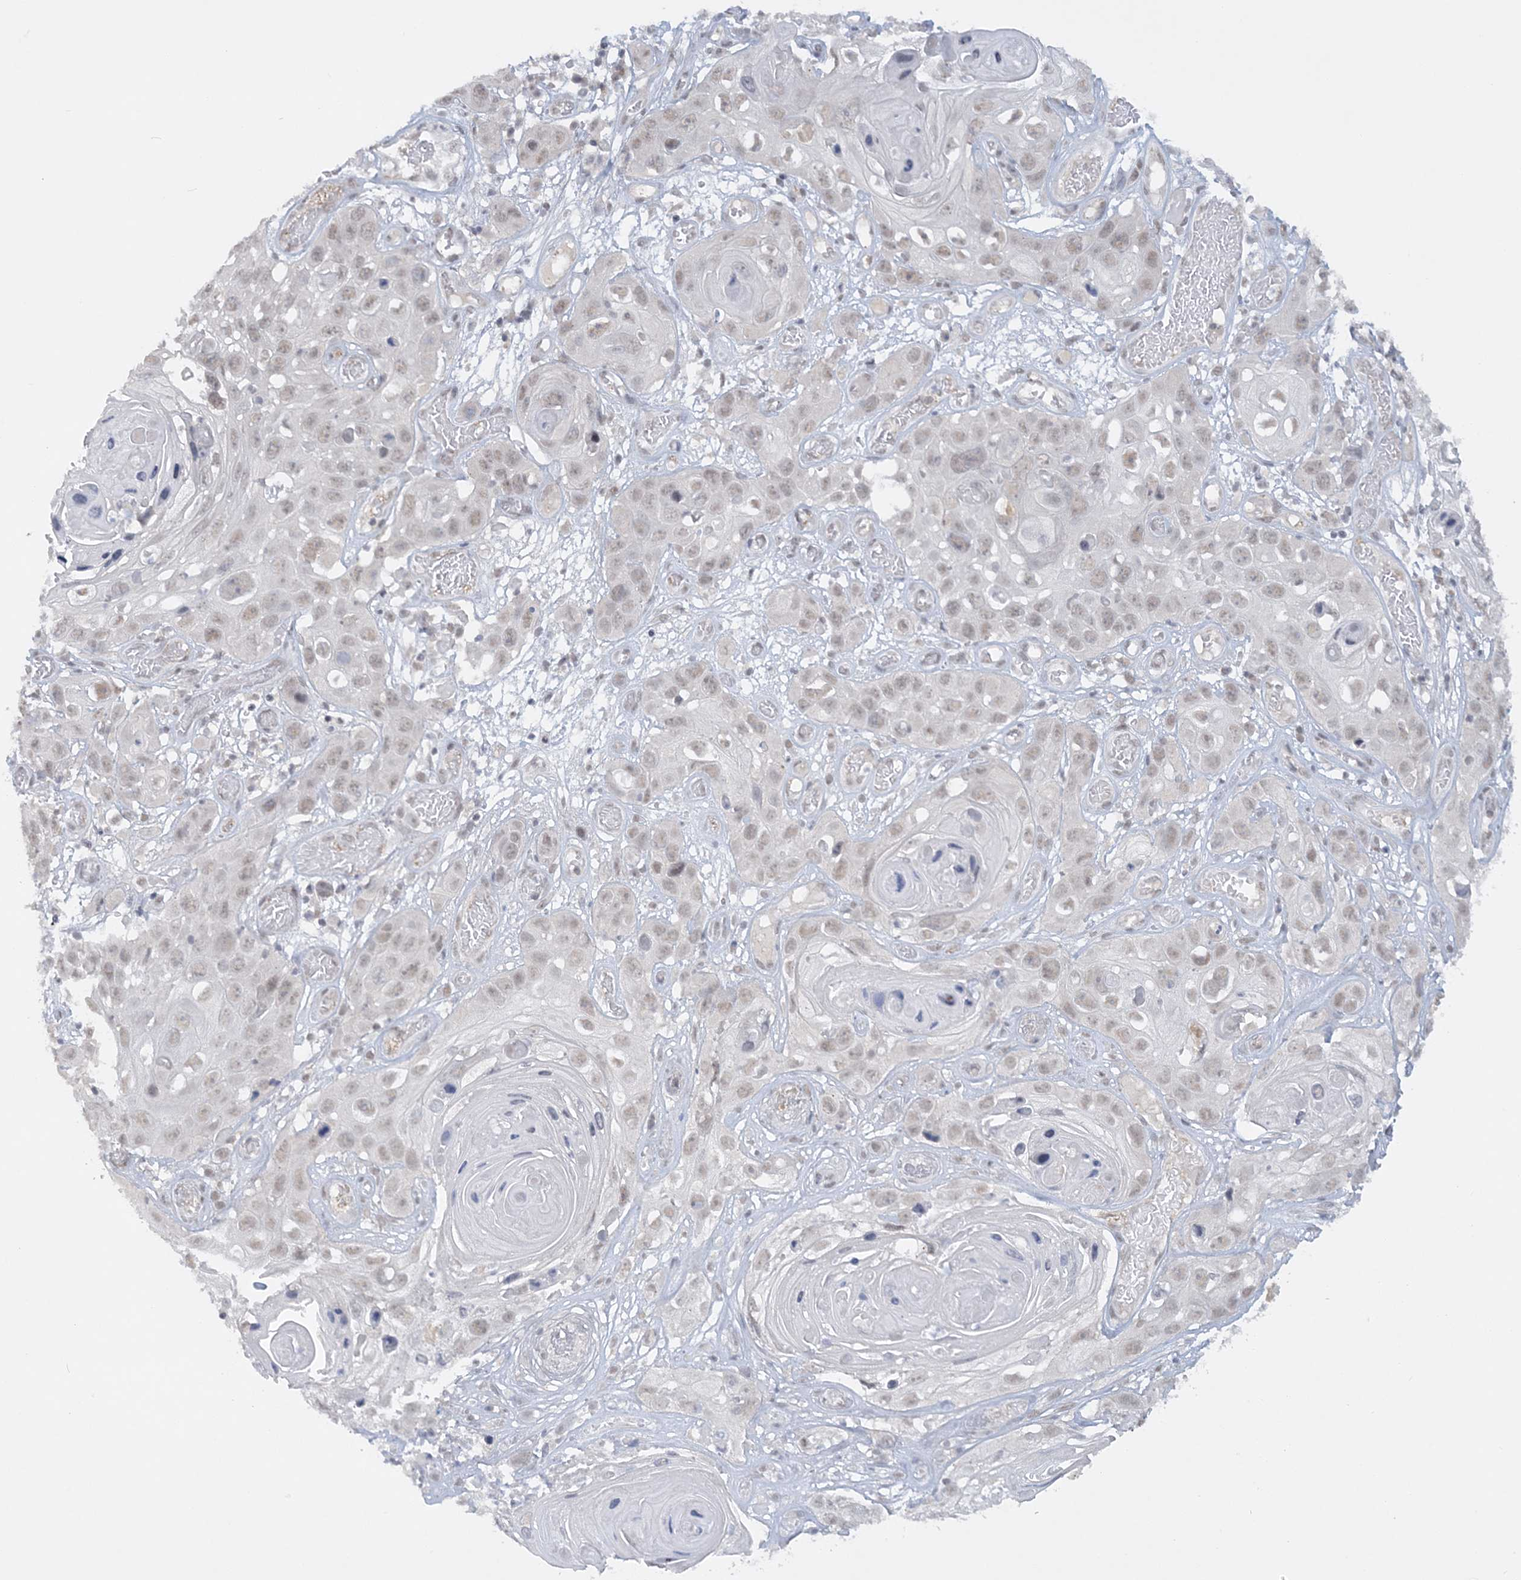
{"staining": {"intensity": "weak", "quantity": "<25%", "location": "nuclear"}, "tissue": "skin cancer", "cell_type": "Tumor cells", "image_type": "cancer", "snomed": [{"axis": "morphology", "description": "Squamous cell carcinoma, NOS"}, {"axis": "topography", "description": "Skin"}], "caption": "An image of human squamous cell carcinoma (skin) is negative for staining in tumor cells.", "gene": "KMT2D", "patient": {"sex": "male", "age": 55}}